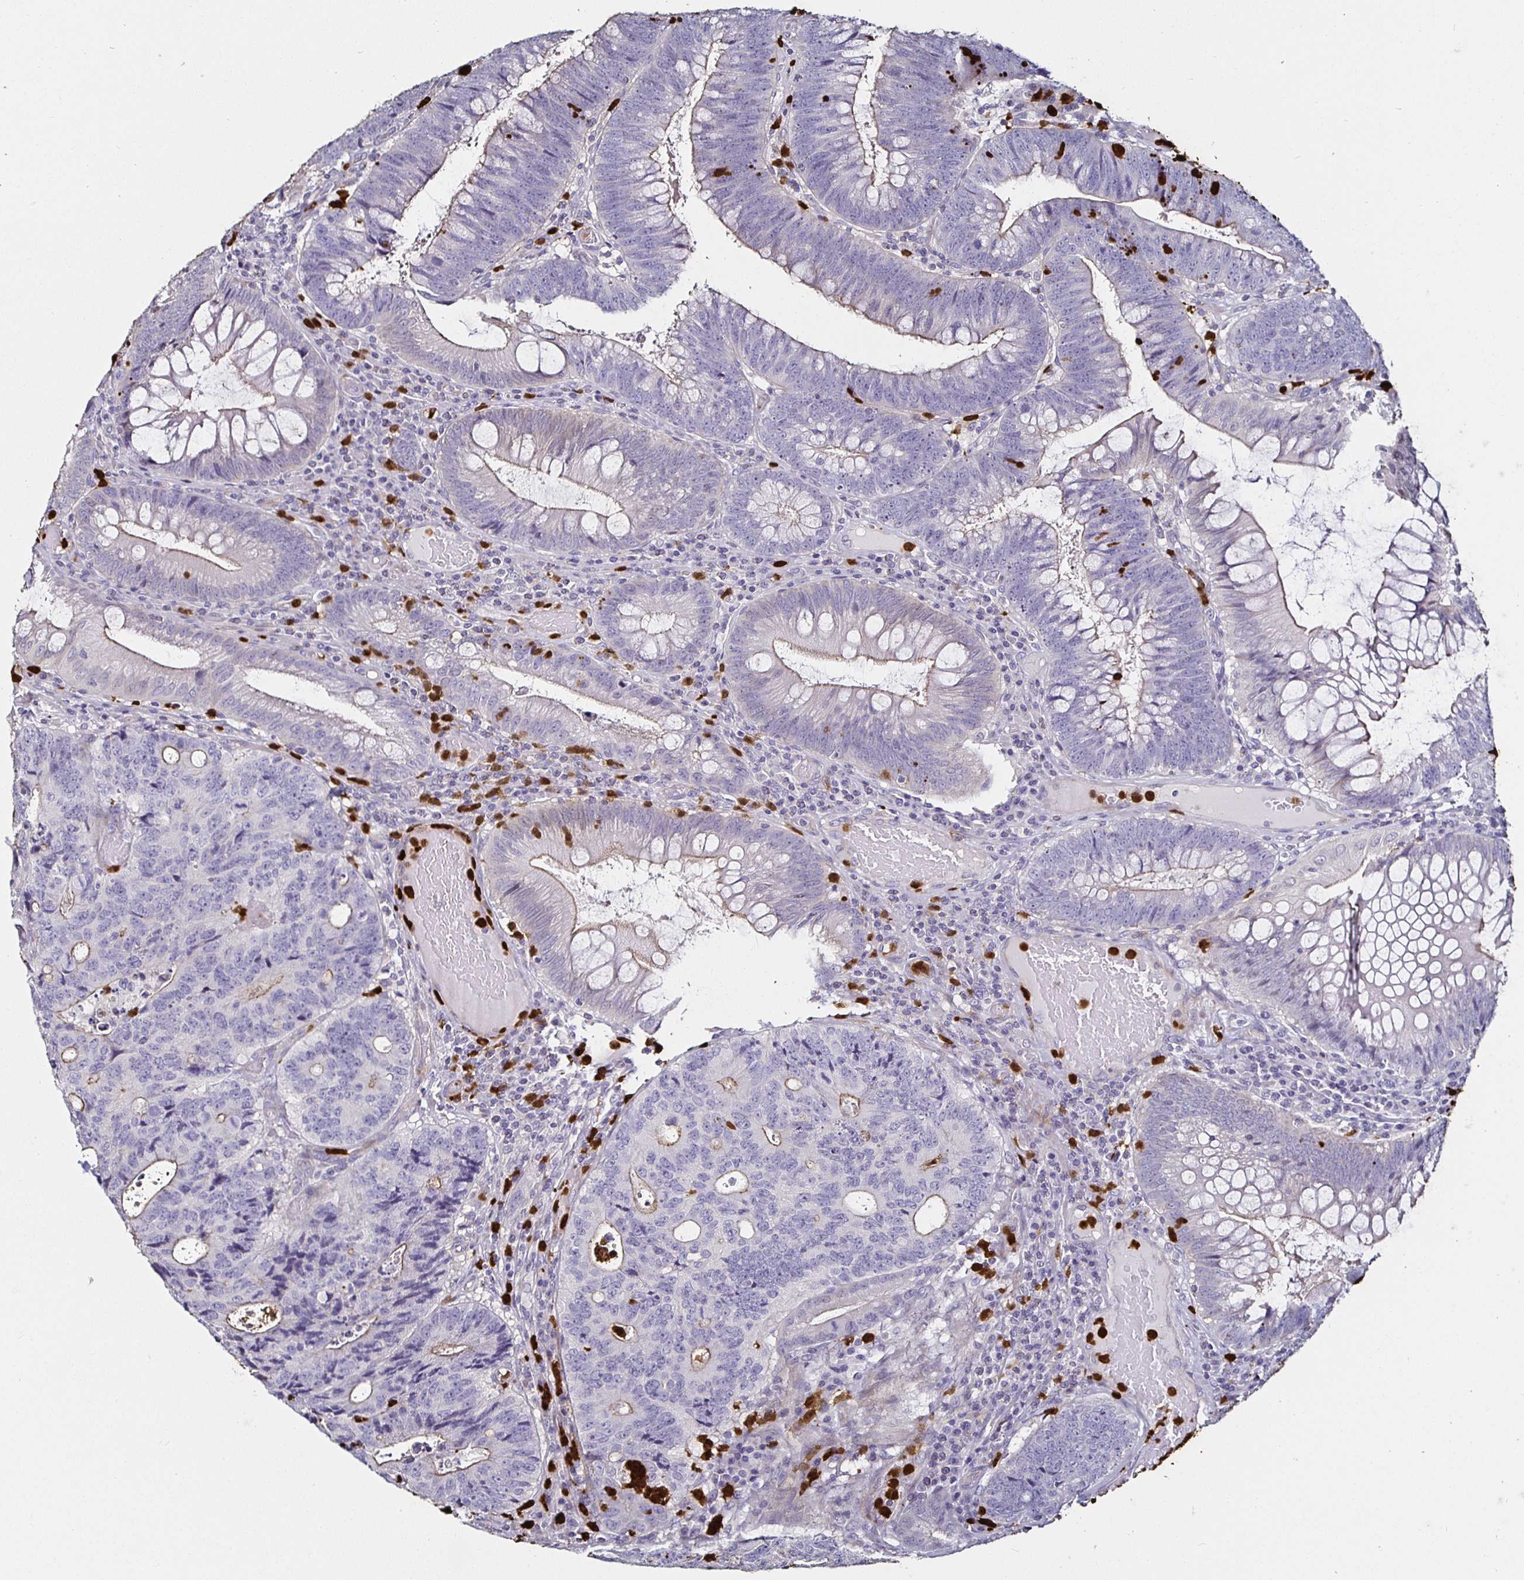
{"staining": {"intensity": "weak", "quantity": "<25%", "location": "cytoplasmic/membranous"}, "tissue": "colorectal cancer", "cell_type": "Tumor cells", "image_type": "cancer", "snomed": [{"axis": "morphology", "description": "Adenocarcinoma, NOS"}, {"axis": "topography", "description": "Colon"}], "caption": "The micrograph demonstrates no significant expression in tumor cells of adenocarcinoma (colorectal).", "gene": "TLR4", "patient": {"sex": "male", "age": 62}}